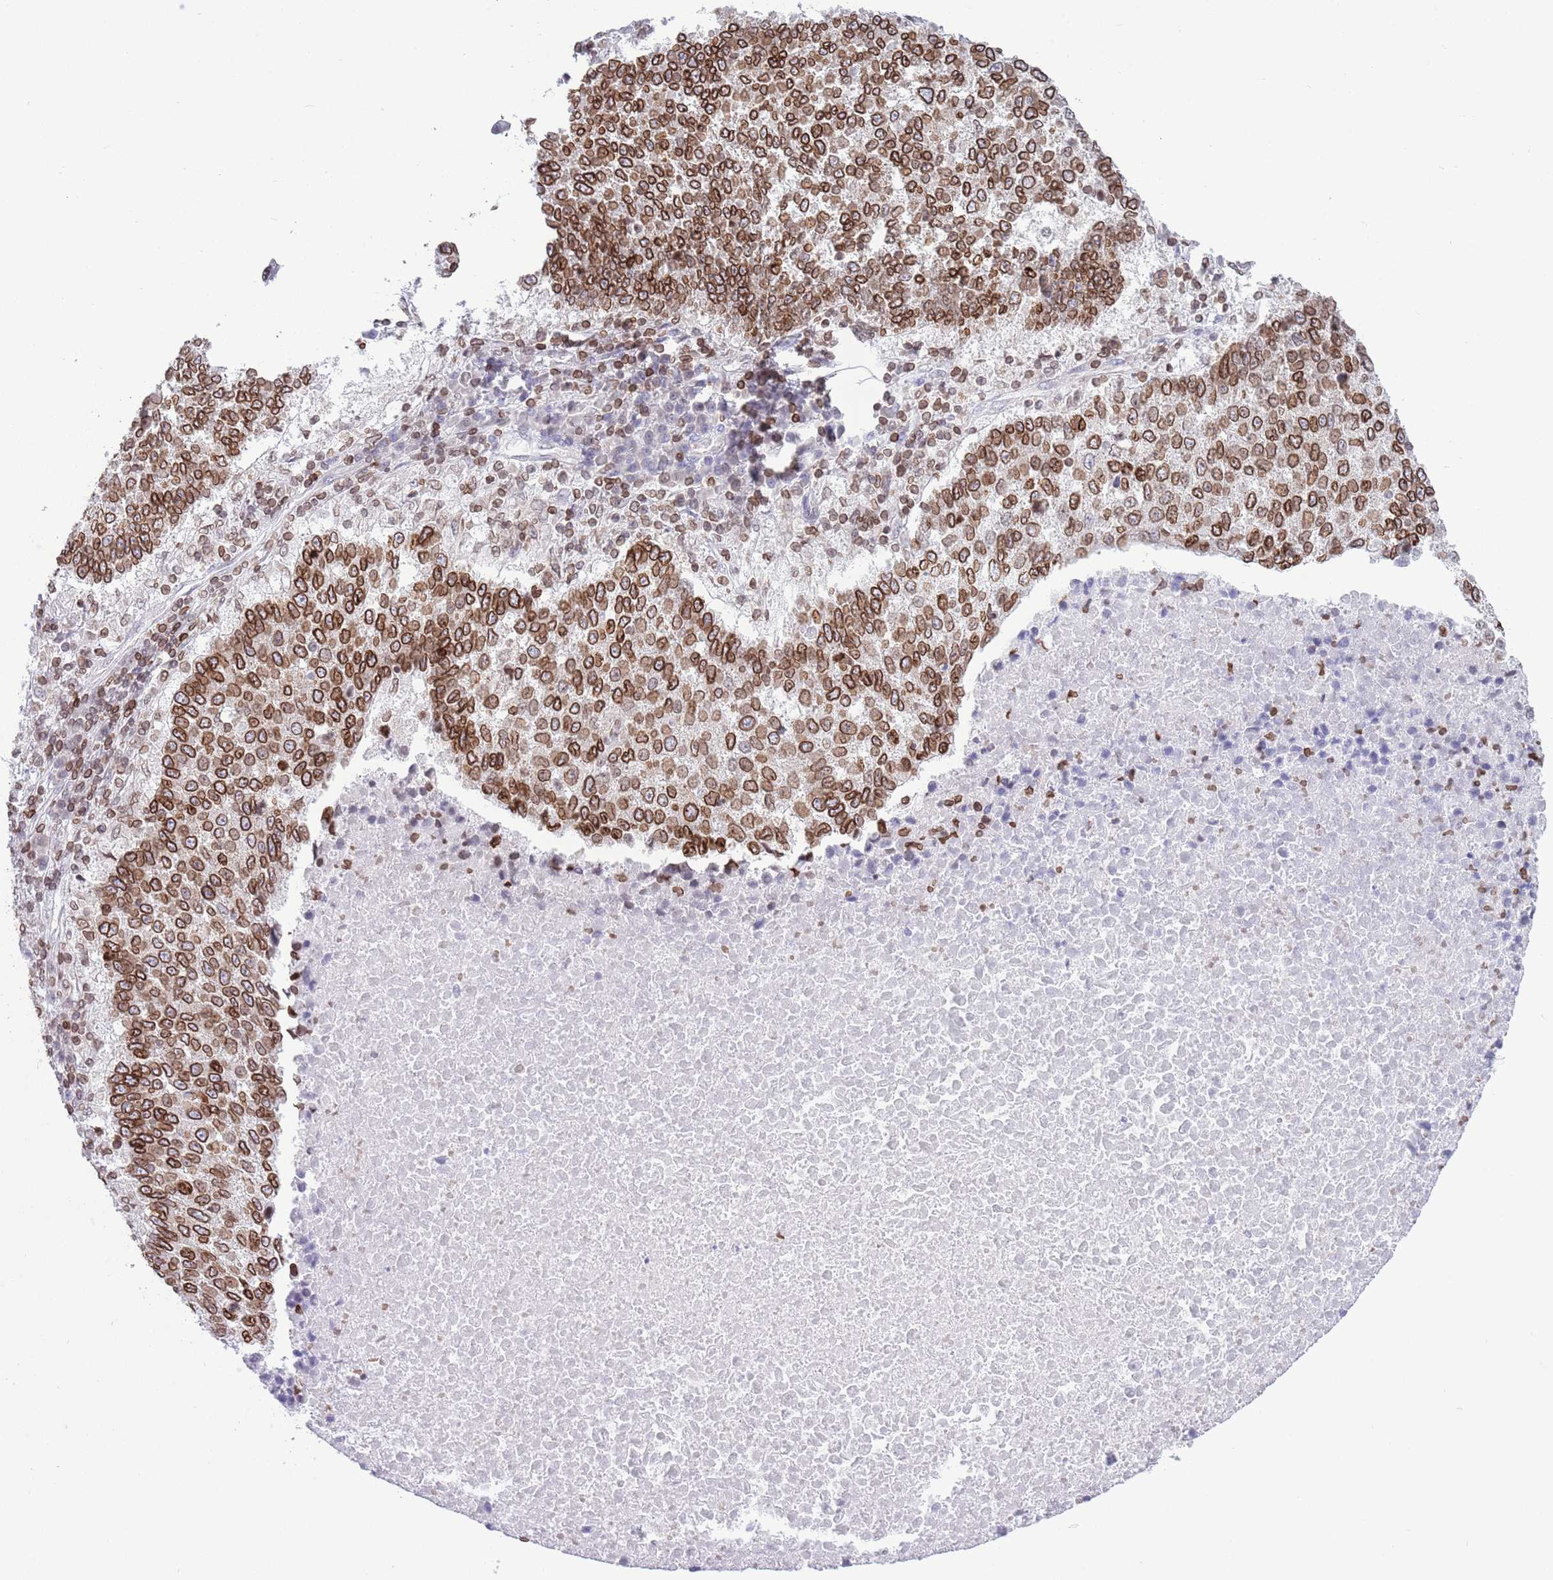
{"staining": {"intensity": "strong", "quantity": ">75%", "location": "cytoplasmic/membranous,nuclear"}, "tissue": "lung cancer", "cell_type": "Tumor cells", "image_type": "cancer", "snomed": [{"axis": "morphology", "description": "Squamous cell carcinoma, NOS"}, {"axis": "topography", "description": "Lung"}], "caption": "Strong cytoplasmic/membranous and nuclear expression for a protein is appreciated in about >75% of tumor cells of lung cancer using immunohistochemistry (IHC).", "gene": "LBR", "patient": {"sex": "male", "age": 73}}